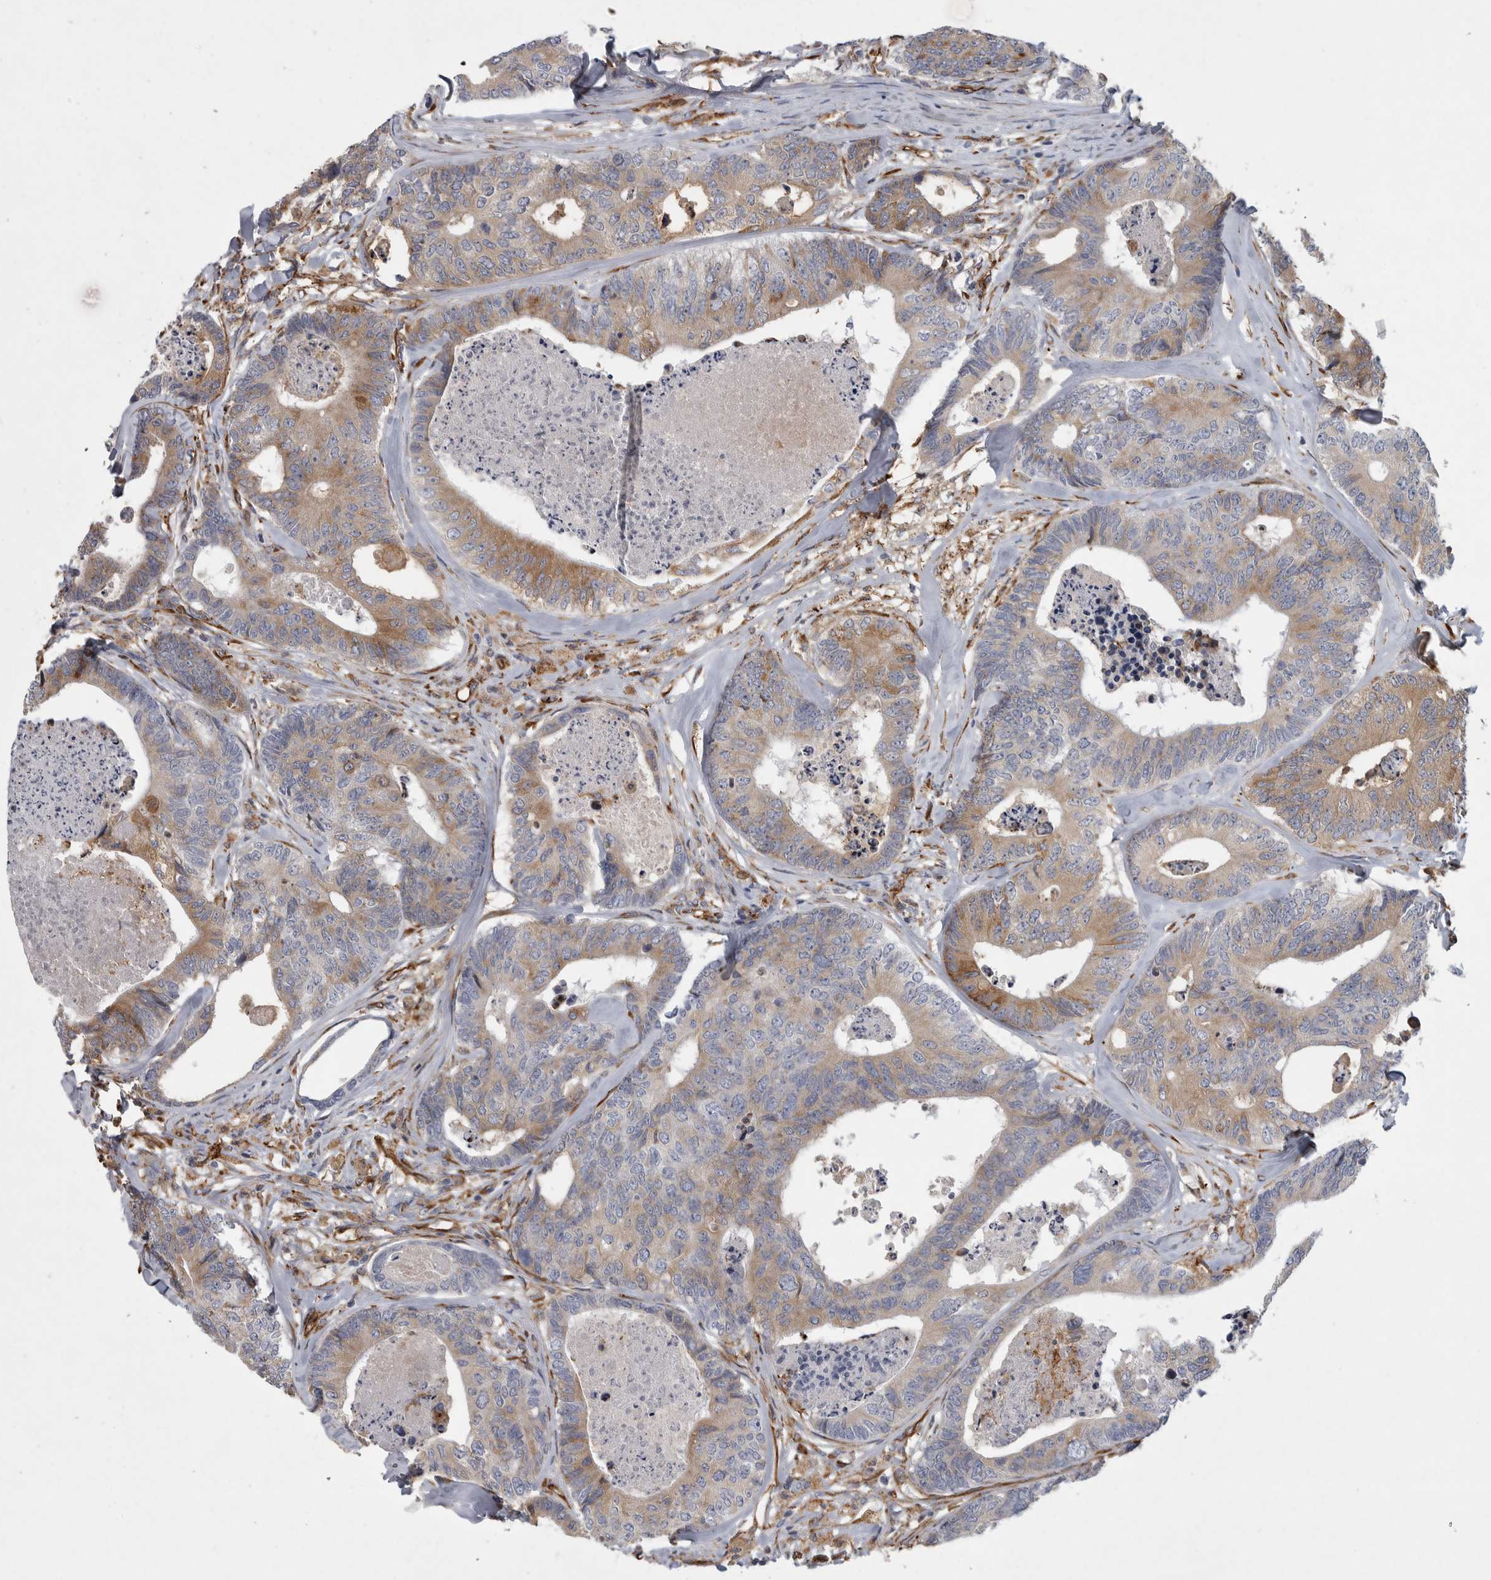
{"staining": {"intensity": "moderate", "quantity": ">75%", "location": "cytoplasmic/membranous"}, "tissue": "colorectal cancer", "cell_type": "Tumor cells", "image_type": "cancer", "snomed": [{"axis": "morphology", "description": "Adenocarcinoma, NOS"}, {"axis": "topography", "description": "Colon"}], "caption": "A brown stain highlights moderate cytoplasmic/membranous positivity of a protein in human adenocarcinoma (colorectal) tumor cells.", "gene": "MINPP1", "patient": {"sex": "female", "age": 67}}